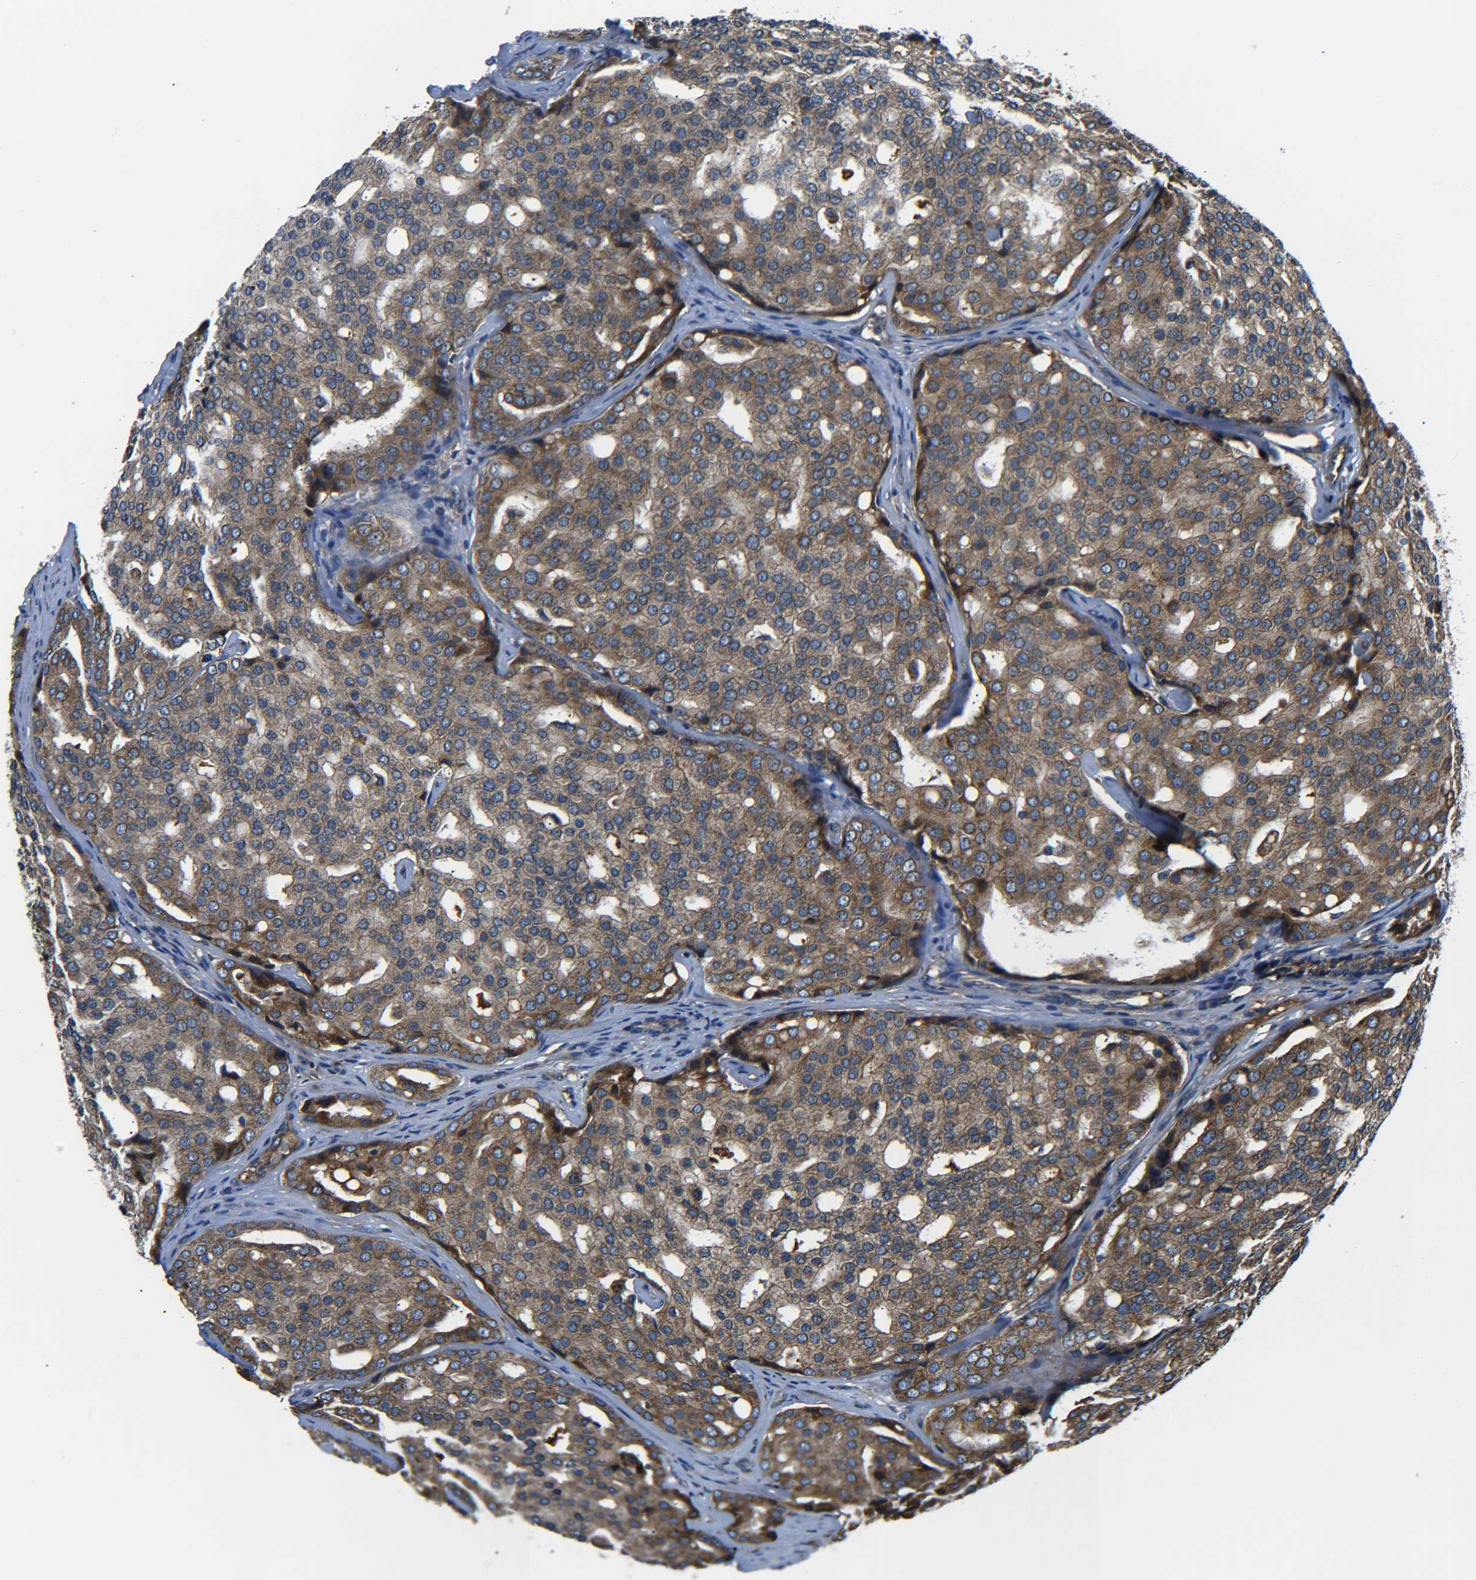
{"staining": {"intensity": "moderate", "quantity": ">75%", "location": "cytoplasmic/membranous"}, "tissue": "prostate cancer", "cell_type": "Tumor cells", "image_type": "cancer", "snomed": [{"axis": "morphology", "description": "Adenocarcinoma, High grade"}, {"axis": "topography", "description": "Prostate"}], "caption": "Prostate adenocarcinoma (high-grade) tissue displays moderate cytoplasmic/membranous expression in about >75% of tumor cells The staining is performed using DAB (3,3'-diaminobenzidine) brown chromogen to label protein expression. The nuclei are counter-stained blue using hematoxylin.", "gene": "PREB", "patient": {"sex": "male", "age": 64}}